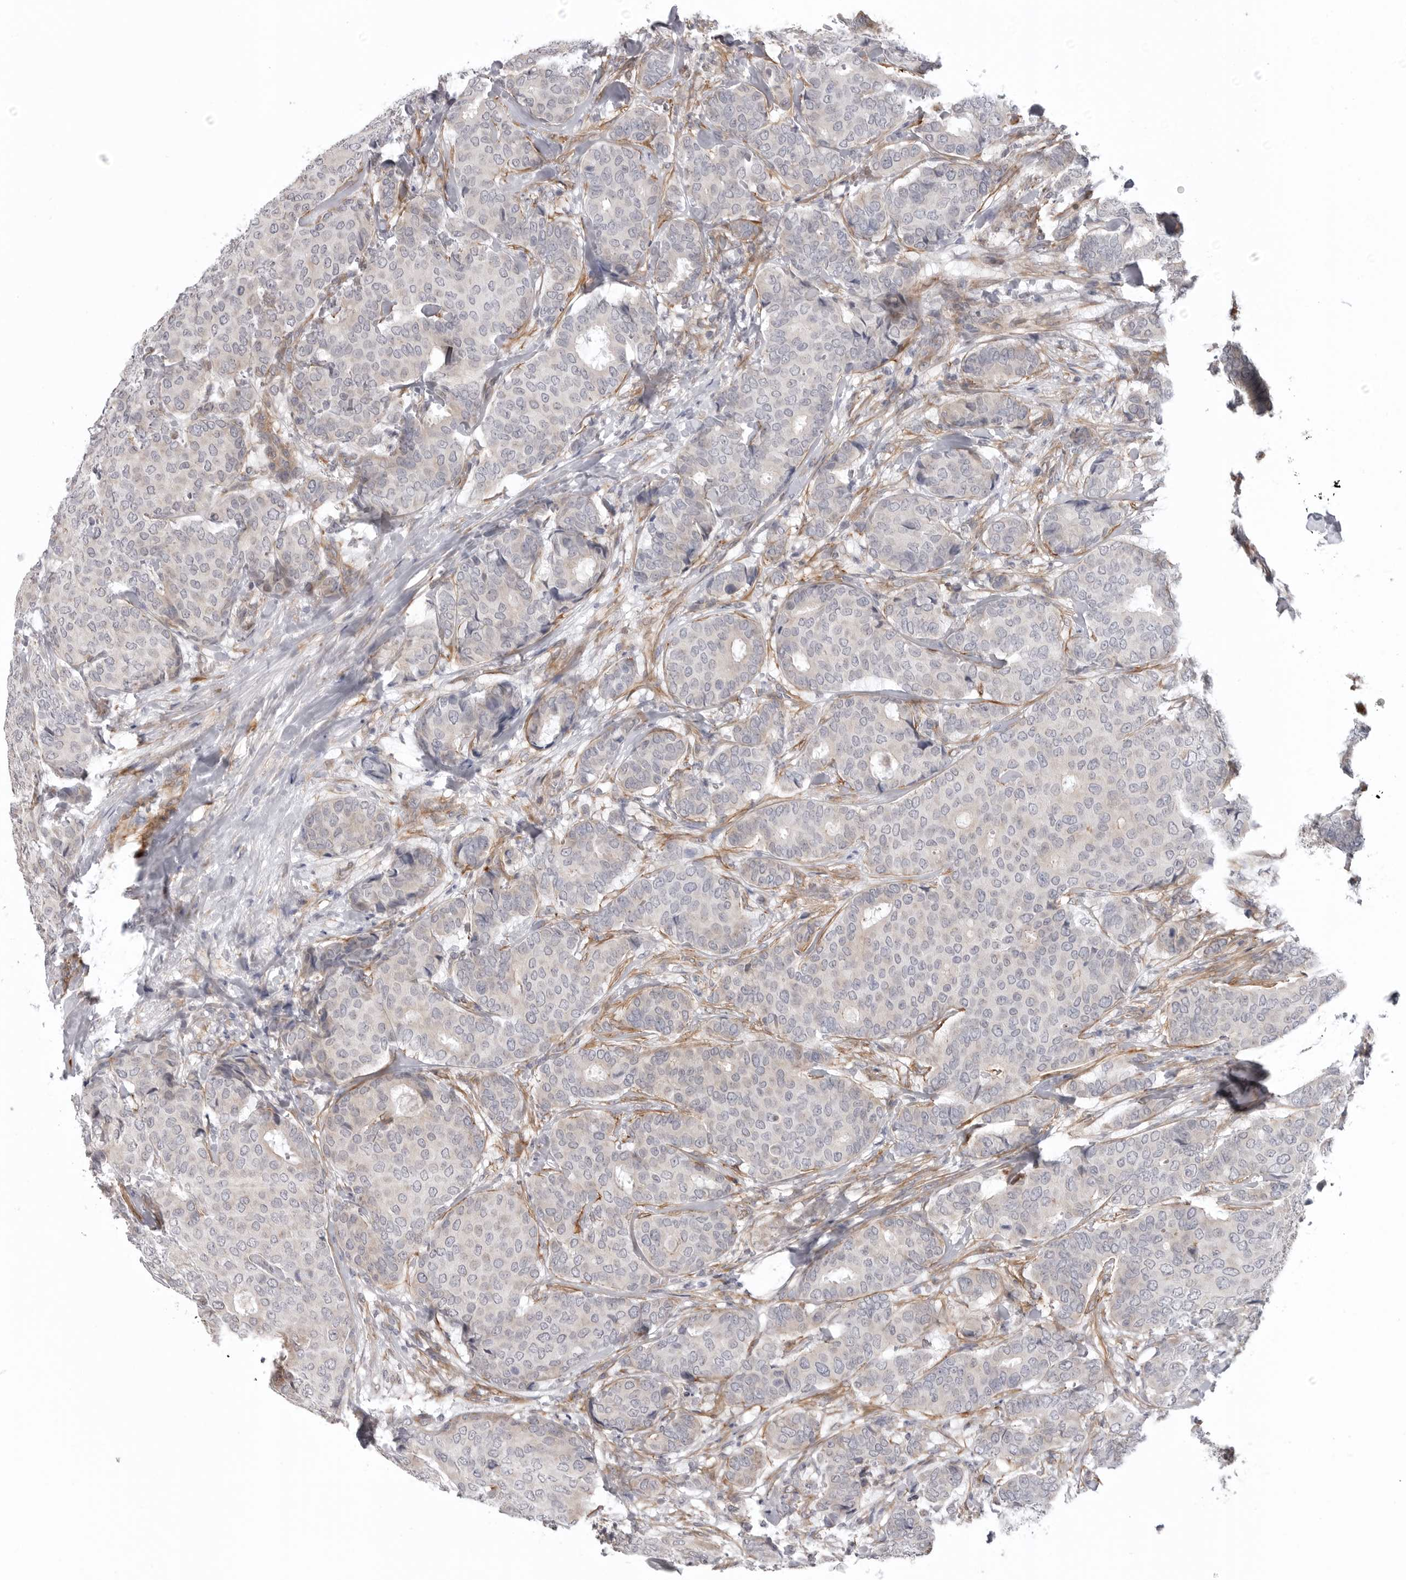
{"staining": {"intensity": "weak", "quantity": "<25%", "location": "cytoplasmic/membranous"}, "tissue": "breast cancer", "cell_type": "Tumor cells", "image_type": "cancer", "snomed": [{"axis": "morphology", "description": "Duct carcinoma"}, {"axis": "topography", "description": "Breast"}], "caption": "A high-resolution micrograph shows immunohistochemistry staining of breast cancer, which shows no significant staining in tumor cells.", "gene": "SCP2", "patient": {"sex": "female", "age": 75}}